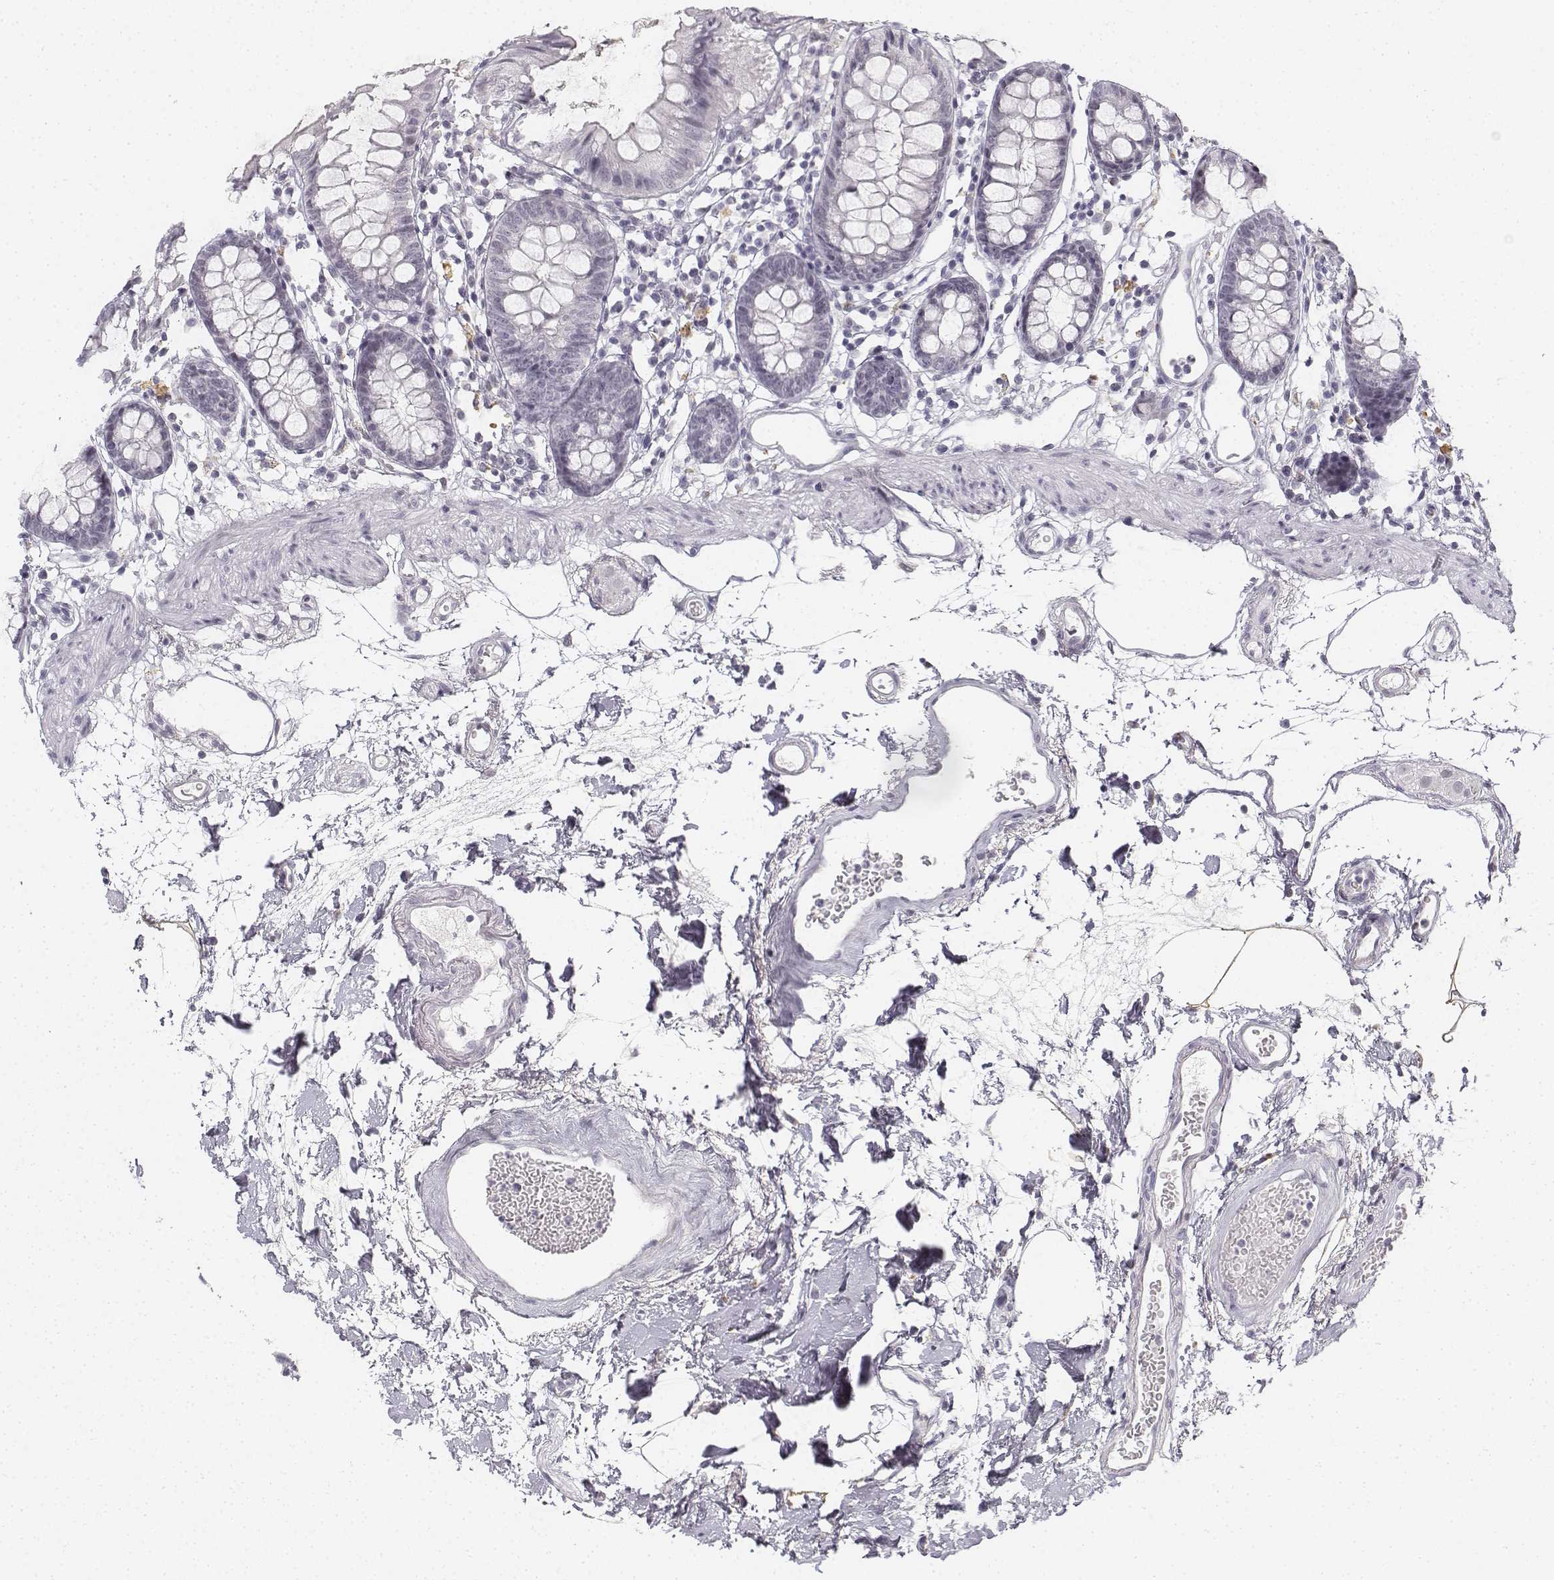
{"staining": {"intensity": "negative", "quantity": "none", "location": "none"}, "tissue": "colon", "cell_type": "Endothelial cells", "image_type": "normal", "snomed": [{"axis": "morphology", "description": "Normal tissue, NOS"}, {"axis": "topography", "description": "Colon"}], "caption": "Immunohistochemistry photomicrograph of unremarkable human colon stained for a protein (brown), which shows no expression in endothelial cells.", "gene": "KRT84", "patient": {"sex": "female", "age": 84}}